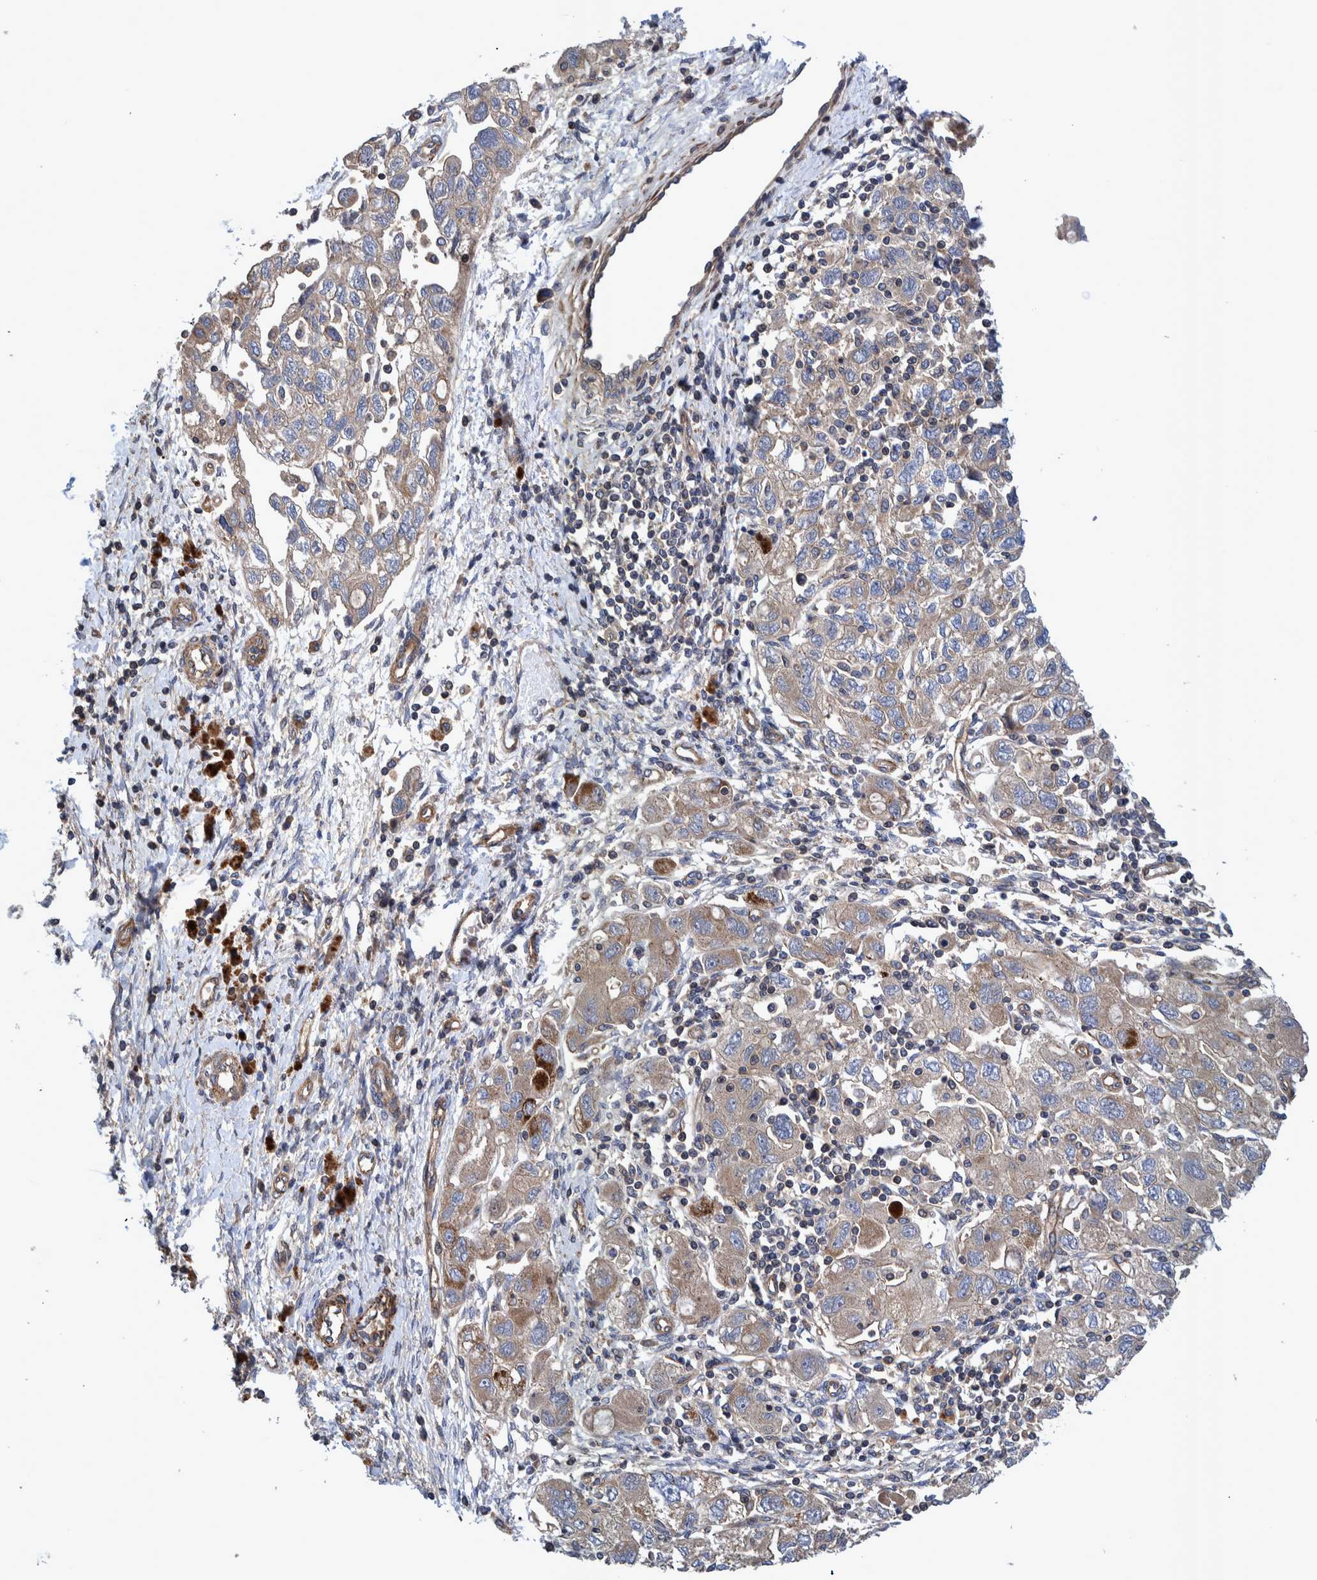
{"staining": {"intensity": "strong", "quantity": "<25%", "location": "cytoplasmic/membranous"}, "tissue": "ovarian cancer", "cell_type": "Tumor cells", "image_type": "cancer", "snomed": [{"axis": "morphology", "description": "Carcinoma, NOS"}, {"axis": "morphology", "description": "Cystadenocarcinoma, serous, NOS"}, {"axis": "topography", "description": "Ovary"}], "caption": "IHC (DAB (3,3'-diaminobenzidine)) staining of human ovarian cancer (carcinoma) demonstrates strong cytoplasmic/membranous protein positivity in approximately <25% of tumor cells. The staining was performed using DAB, with brown indicating positive protein expression. Nuclei are stained blue with hematoxylin.", "gene": "GRPEL2", "patient": {"sex": "female", "age": 69}}